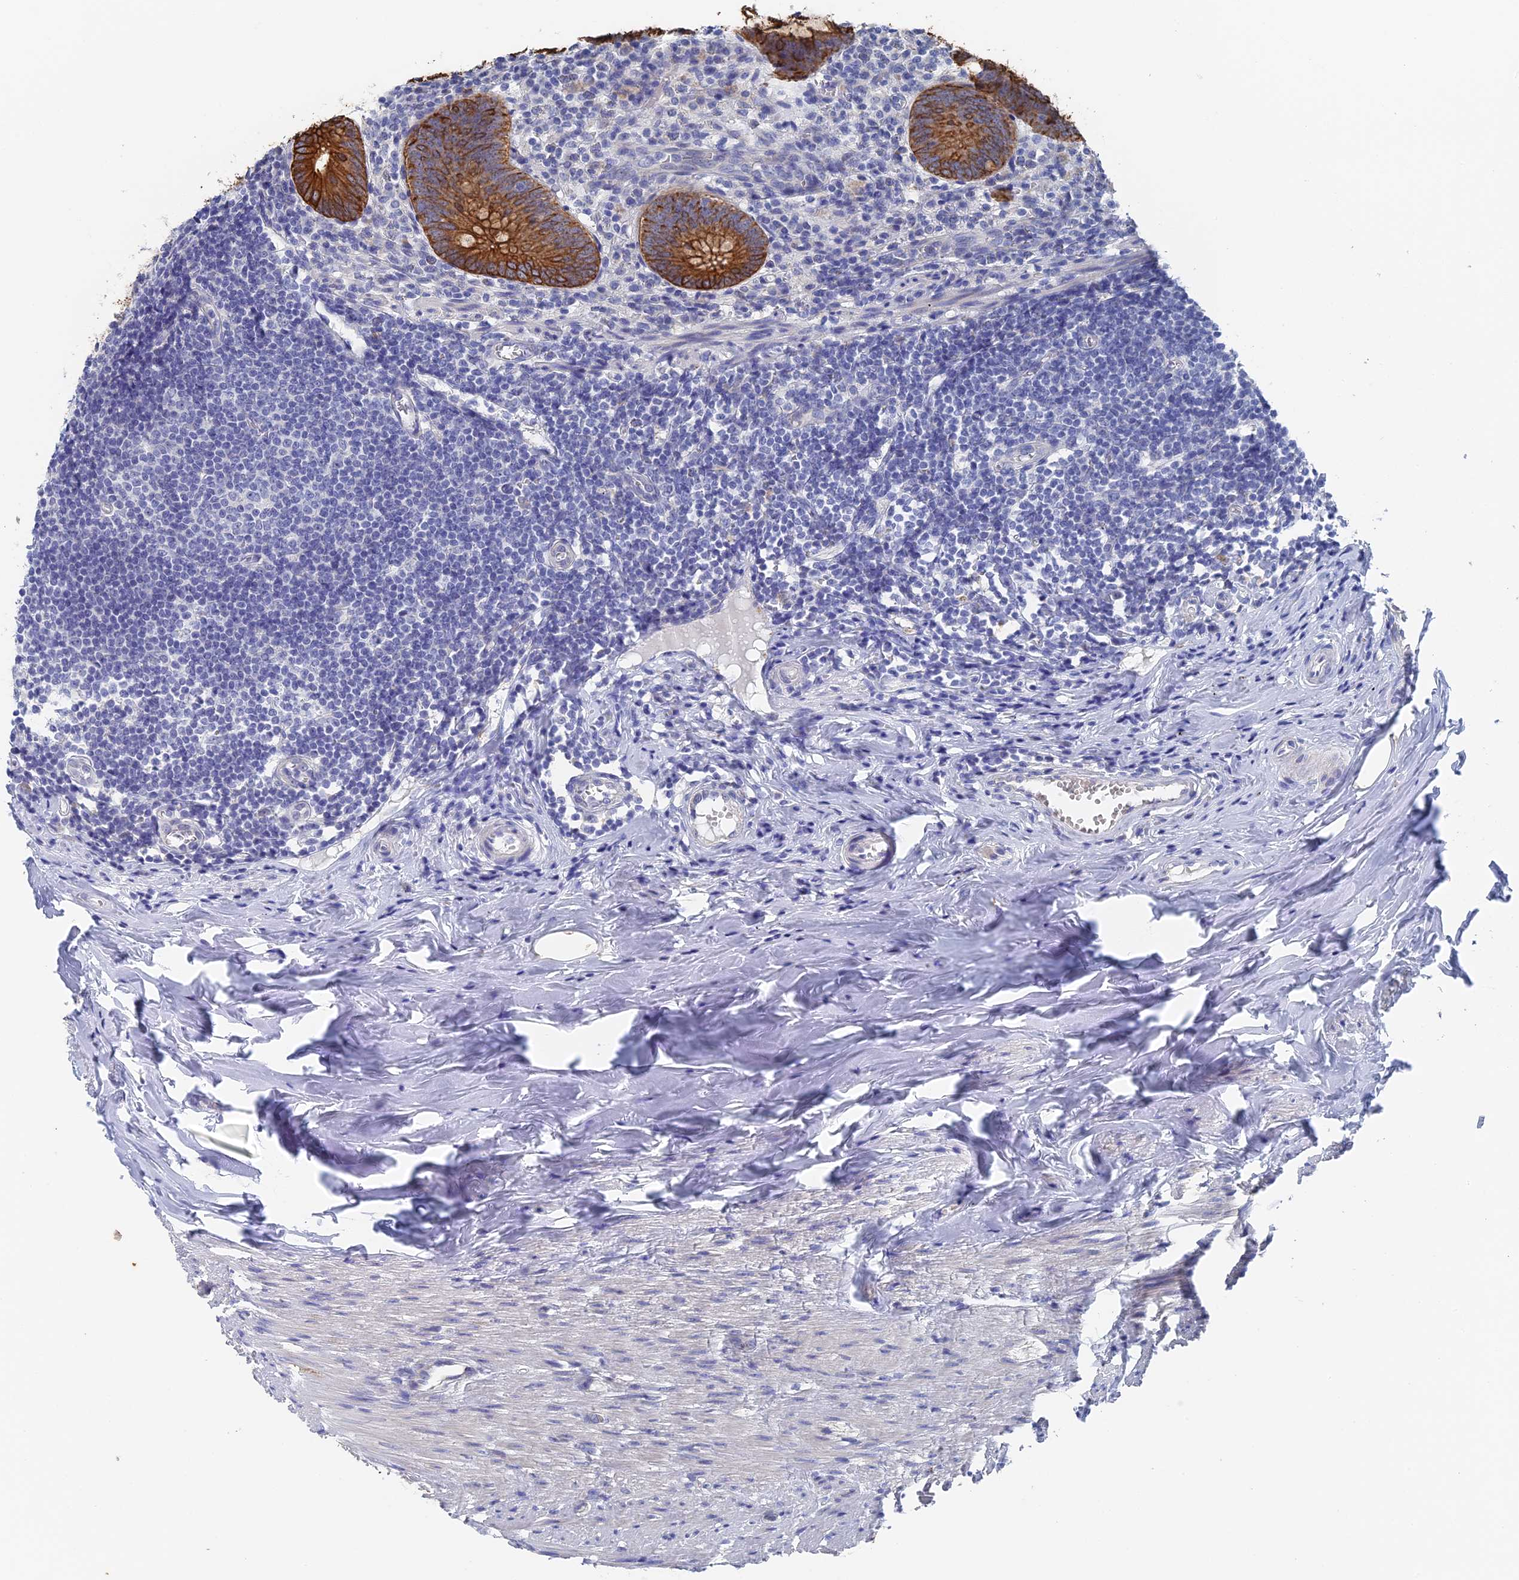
{"staining": {"intensity": "strong", "quantity": ">75%", "location": "cytoplasmic/membranous"}, "tissue": "appendix", "cell_type": "Glandular cells", "image_type": "normal", "snomed": [{"axis": "morphology", "description": "Normal tissue, NOS"}, {"axis": "topography", "description": "Appendix"}], "caption": "IHC micrograph of benign appendix: appendix stained using immunohistochemistry shows high levels of strong protein expression localized specifically in the cytoplasmic/membranous of glandular cells, appearing as a cytoplasmic/membranous brown color.", "gene": "SRFBP1", "patient": {"sex": "female", "age": 51}}